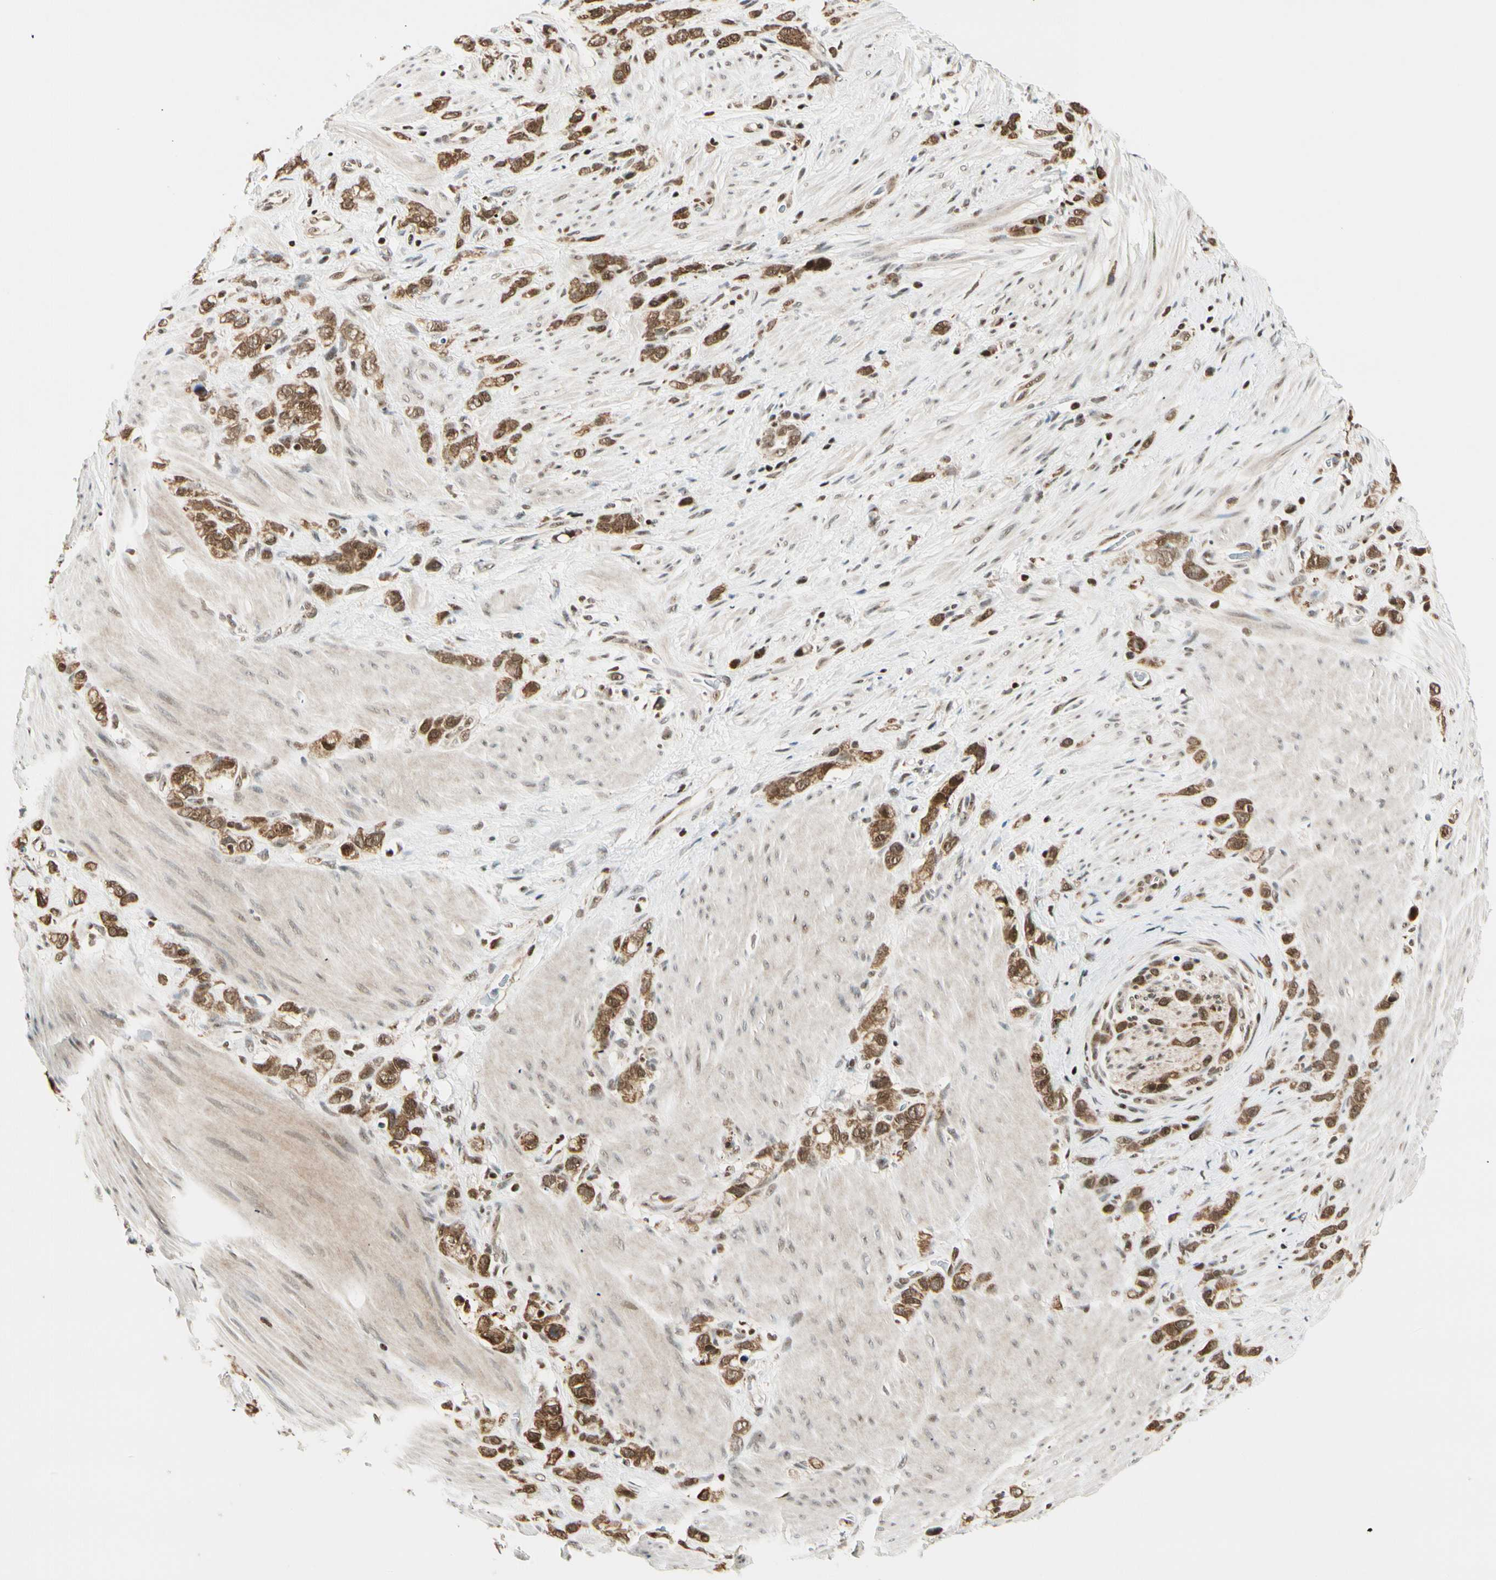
{"staining": {"intensity": "strong", "quantity": ">75%", "location": "cytoplasmic/membranous,nuclear"}, "tissue": "stomach cancer", "cell_type": "Tumor cells", "image_type": "cancer", "snomed": [{"axis": "morphology", "description": "Normal tissue, NOS"}, {"axis": "morphology", "description": "Adenocarcinoma, NOS"}, {"axis": "morphology", "description": "Adenocarcinoma, High grade"}, {"axis": "topography", "description": "Stomach, upper"}, {"axis": "topography", "description": "Stomach"}], "caption": "Immunohistochemical staining of adenocarcinoma (stomach) displays high levels of strong cytoplasmic/membranous and nuclear protein positivity in about >75% of tumor cells. (DAB IHC with brightfield microscopy, high magnification).", "gene": "DAXX", "patient": {"sex": "female", "age": 65}}